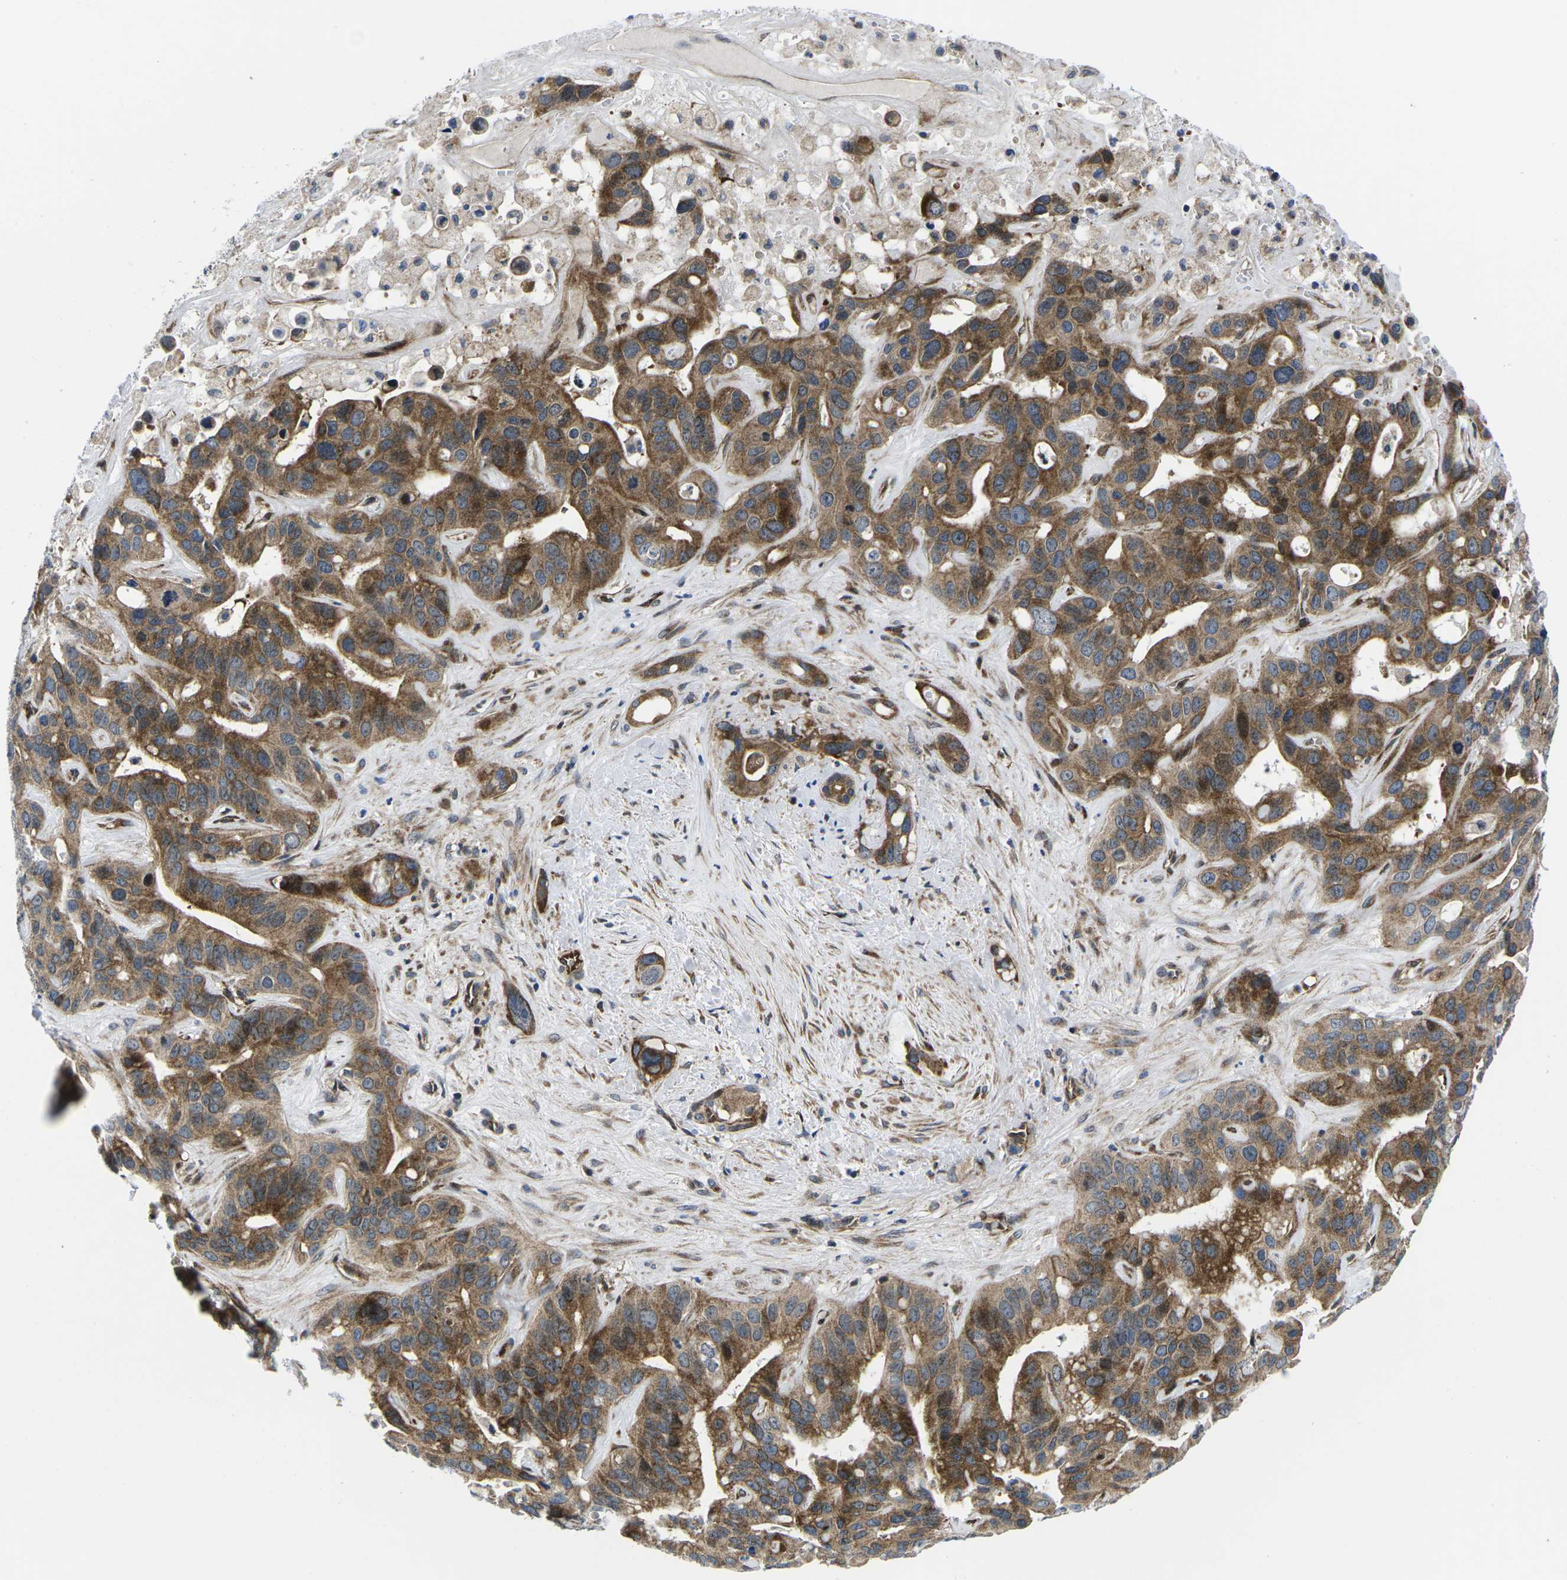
{"staining": {"intensity": "moderate", "quantity": ">75%", "location": "cytoplasmic/membranous"}, "tissue": "liver cancer", "cell_type": "Tumor cells", "image_type": "cancer", "snomed": [{"axis": "morphology", "description": "Cholangiocarcinoma"}, {"axis": "topography", "description": "Liver"}], "caption": "A brown stain labels moderate cytoplasmic/membranous expression of a protein in human liver cancer tumor cells. The protein is shown in brown color, while the nuclei are stained blue.", "gene": "EIF4E", "patient": {"sex": "female", "age": 65}}